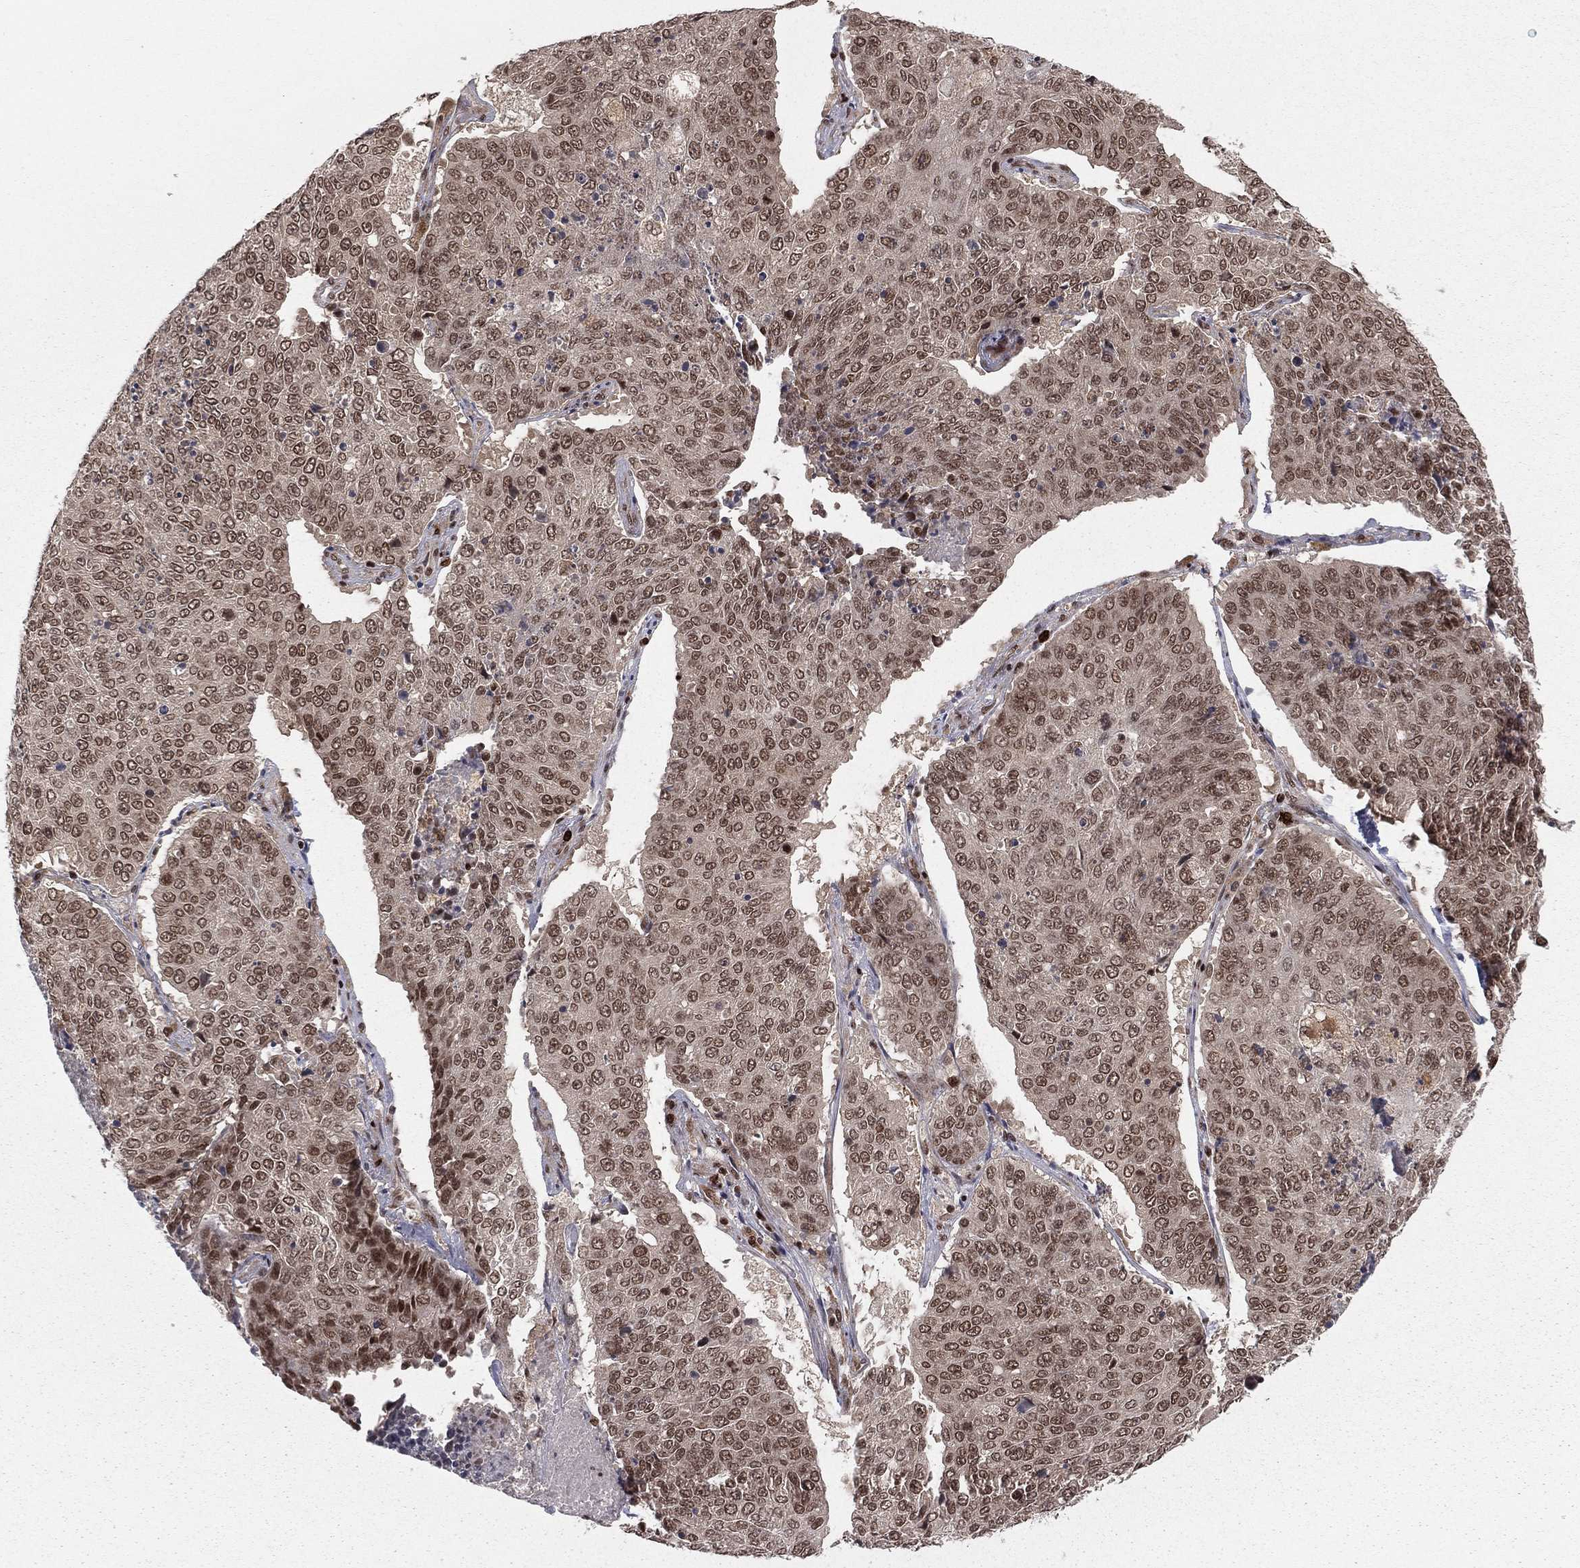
{"staining": {"intensity": "weak", "quantity": ">75%", "location": "nuclear"}, "tissue": "lung cancer", "cell_type": "Tumor cells", "image_type": "cancer", "snomed": [{"axis": "morphology", "description": "Normal tissue, NOS"}, {"axis": "morphology", "description": "Squamous cell carcinoma, NOS"}, {"axis": "topography", "description": "Bronchus"}, {"axis": "topography", "description": "Lung"}], "caption": "A high-resolution photomicrograph shows IHC staining of lung cancer, which demonstrates weak nuclear expression in about >75% of tumor cells. Immunohistochemistry (ihc) stains the protein in brown and the nuclei are stained blue.", "gene": "NFYB", "patient": {"sex": "male", "age": 64}}